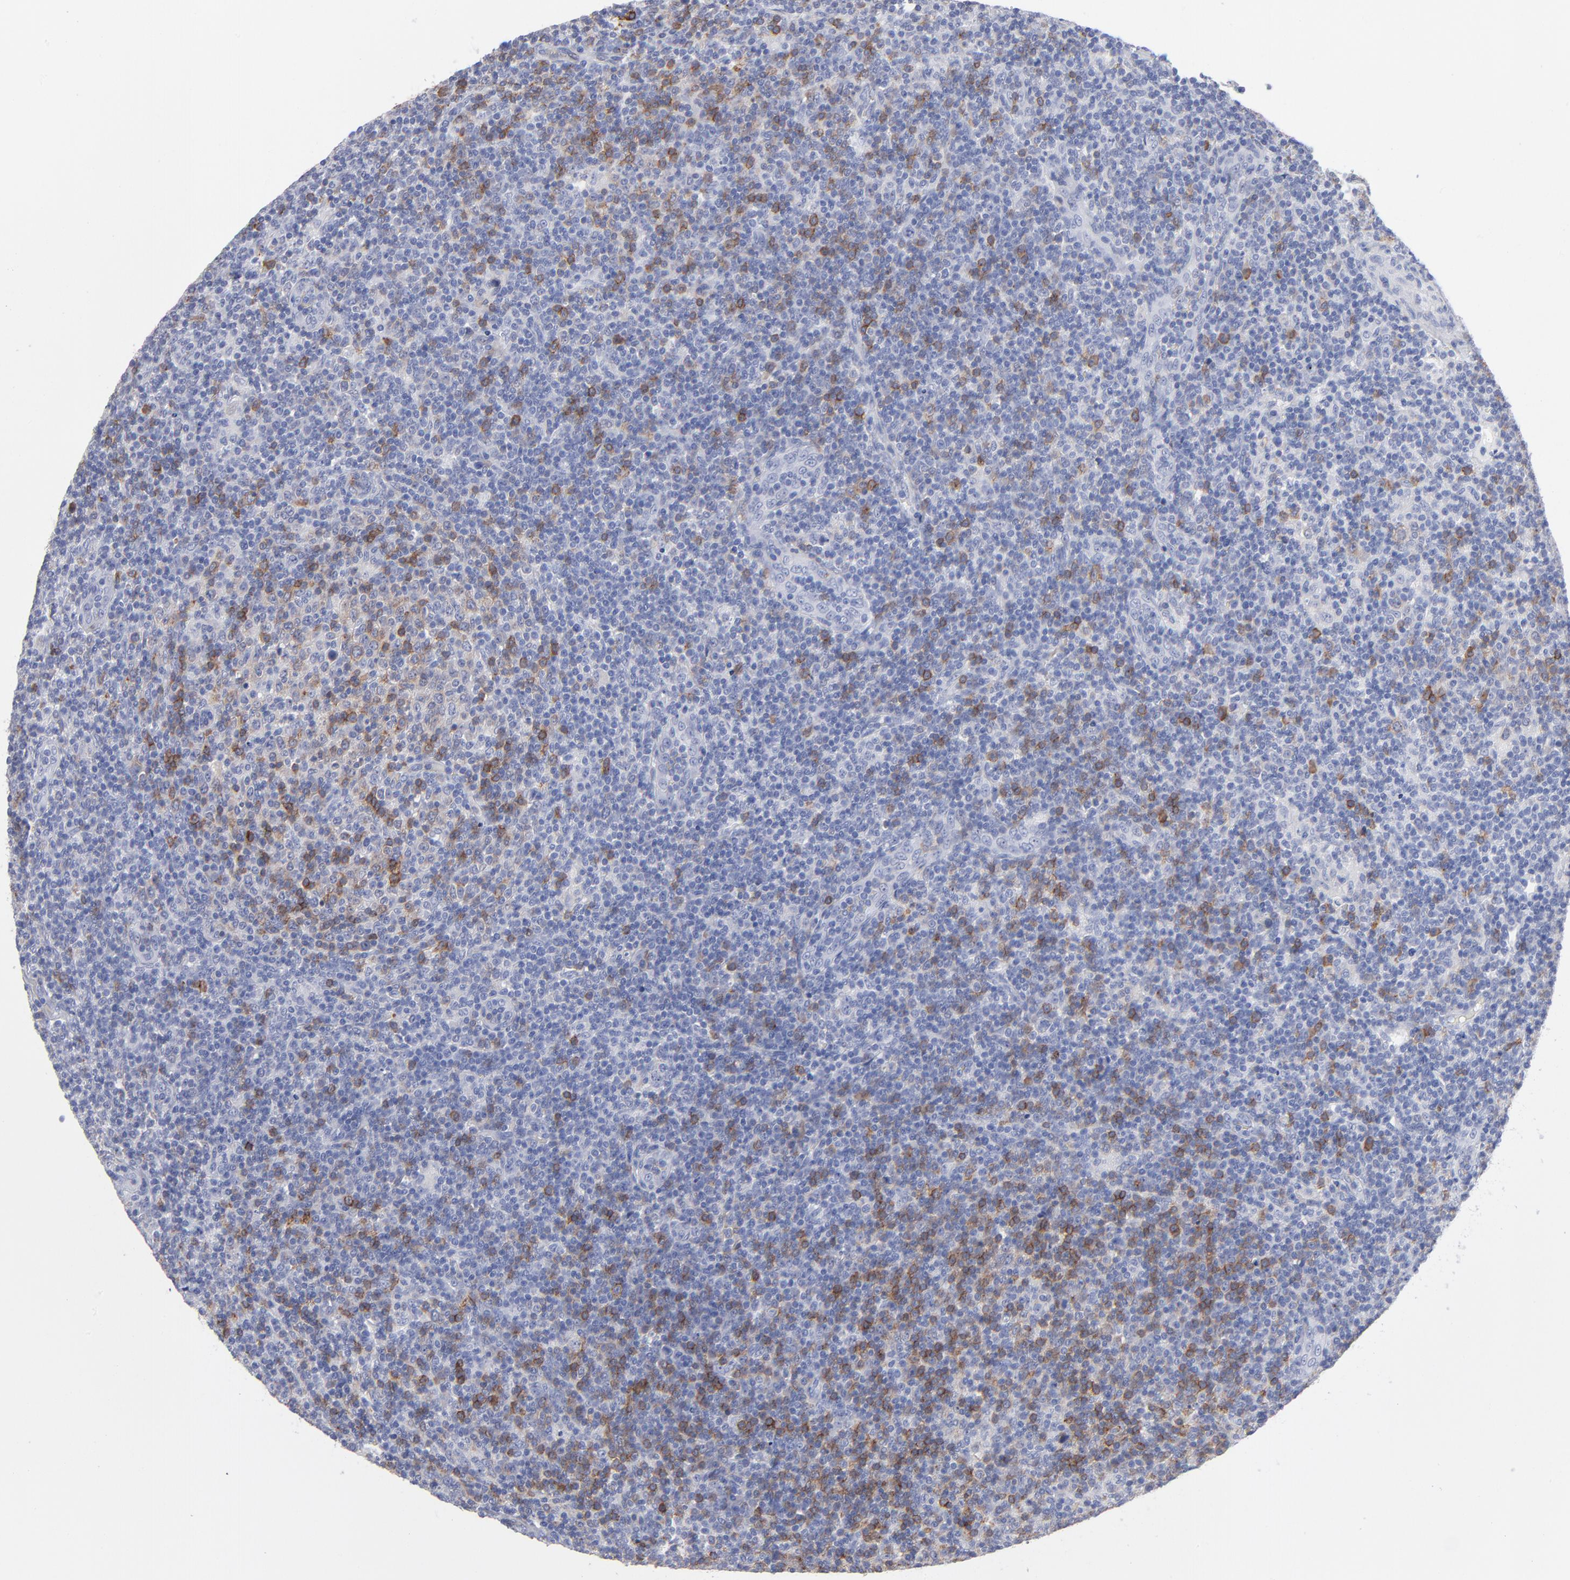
{"staining": {"intensity": "weak", "quantity": "25%-75%", "location": "cytoplasmic/membranous"}, "tissue": "lymphoma", "cell_type": "Tumor cells", "image_type": "cancer", "snomed": [{"axis": "morphology", "description": "Malignant lymphoma, non-Hodgkin's type, Low grade"}, {"axis": "topography", "description": "Lymph node"}], "caption": "Tumor cells reveal low levels of weak cytoplasmic/membranous expression in approximately 25%-75% of cells in human low-grade malignant lymphoma, non-Hodgkin's type.", "gene": "LAT2", "patient": {"sex": "male", "age": 70}}